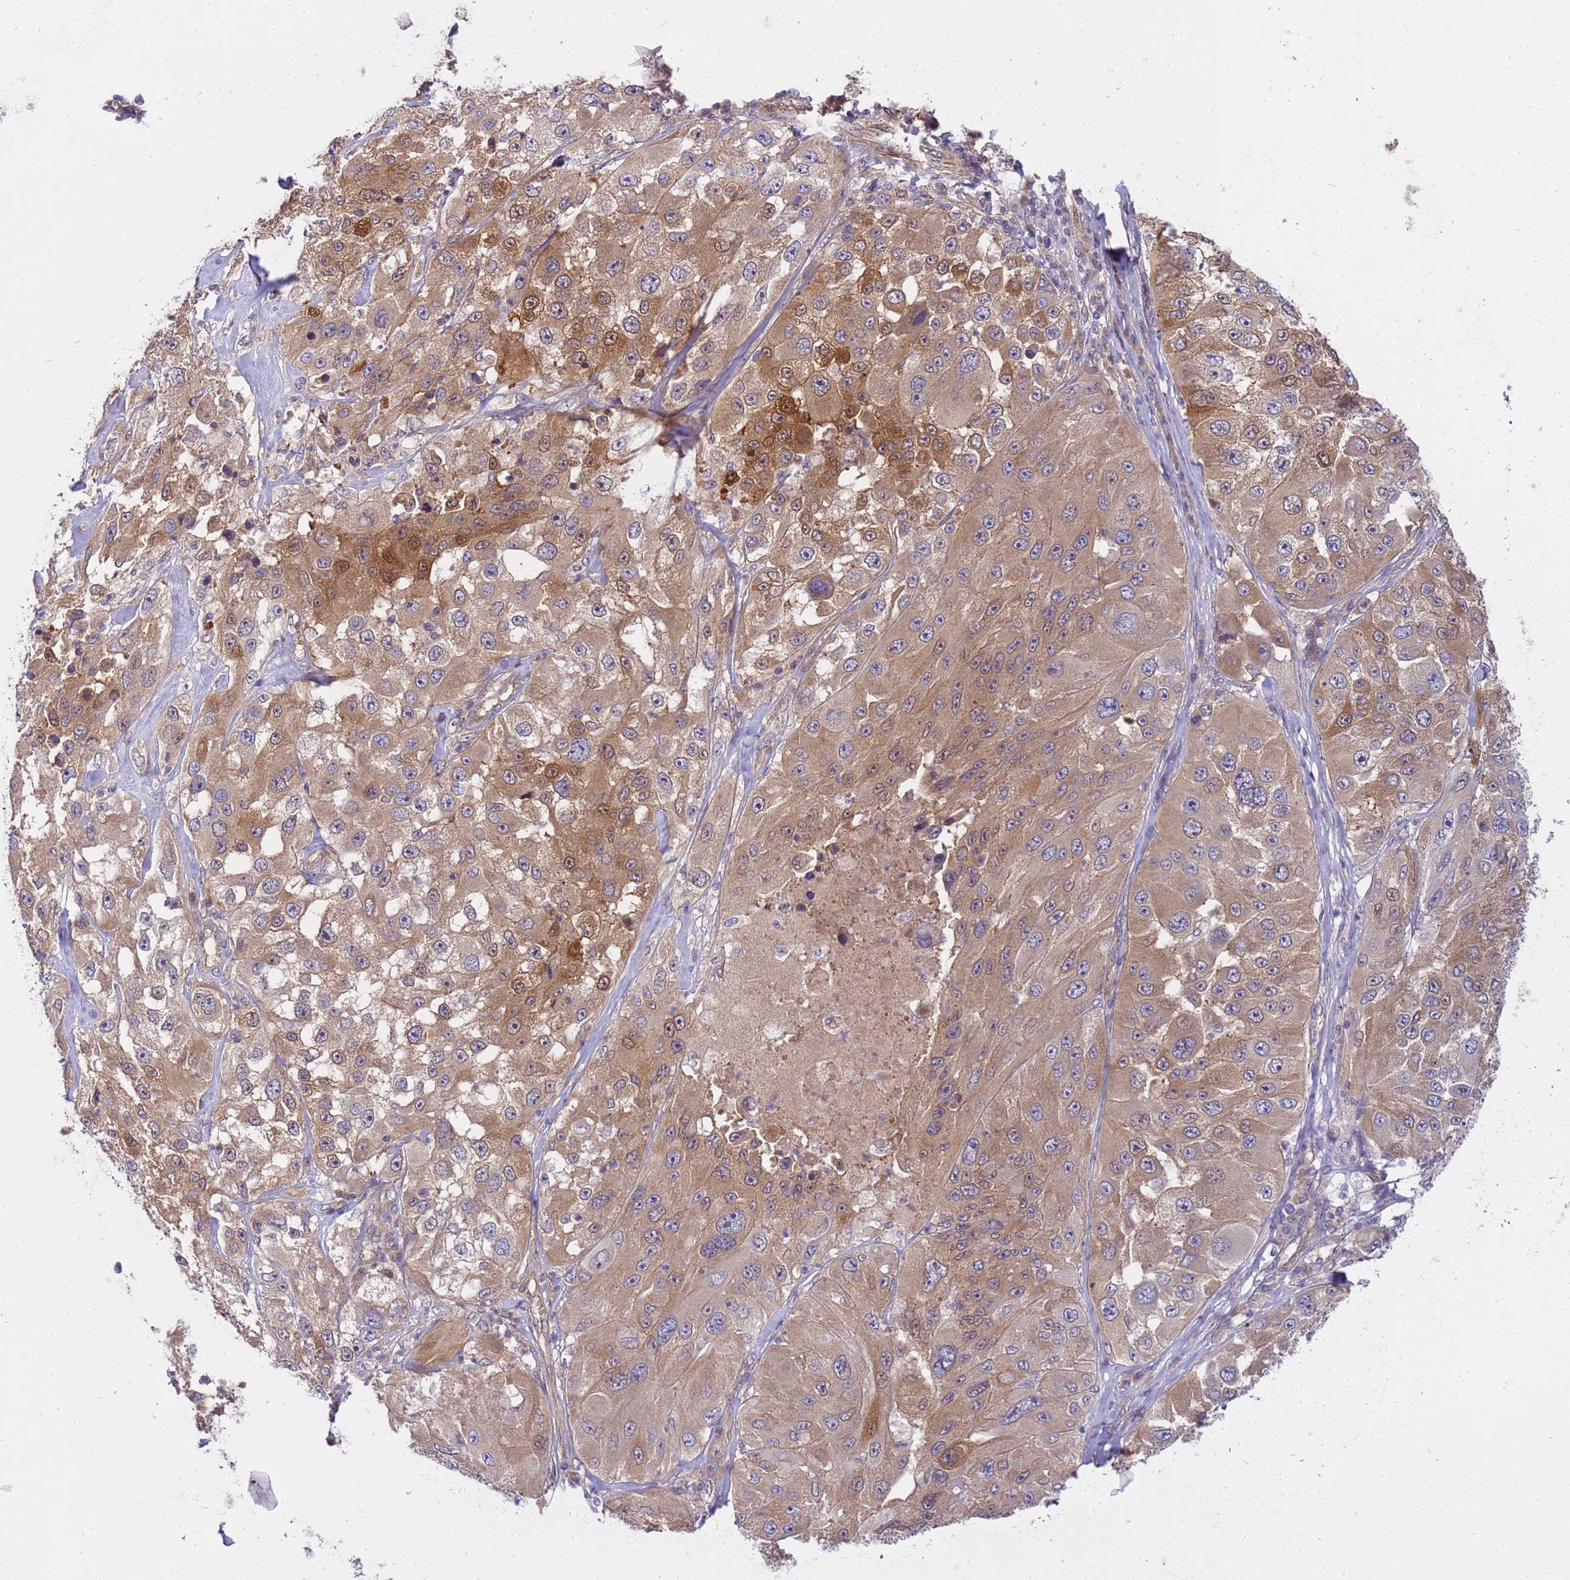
{"staining": {"intensity": "moderate", "quantity": ">75%", "location": "cytoplasmic/membranous"}, "tissue": "melanoma", "cell_type": "Tumor cells", "image_type": "cancer", "snomed": [{"axis": "morphology", "description": "Malignant melanoma, Metastatic site"}, {"axis": "topography", "description": "Lymph node"}], "caption": "Protein expression analysis of melanoma reveals moderate cytoplasmic/membranous expression in approximately >75% of tumor cells.", "gene": "SMCO3", "patient": {"sex": "male", "age": 62}}